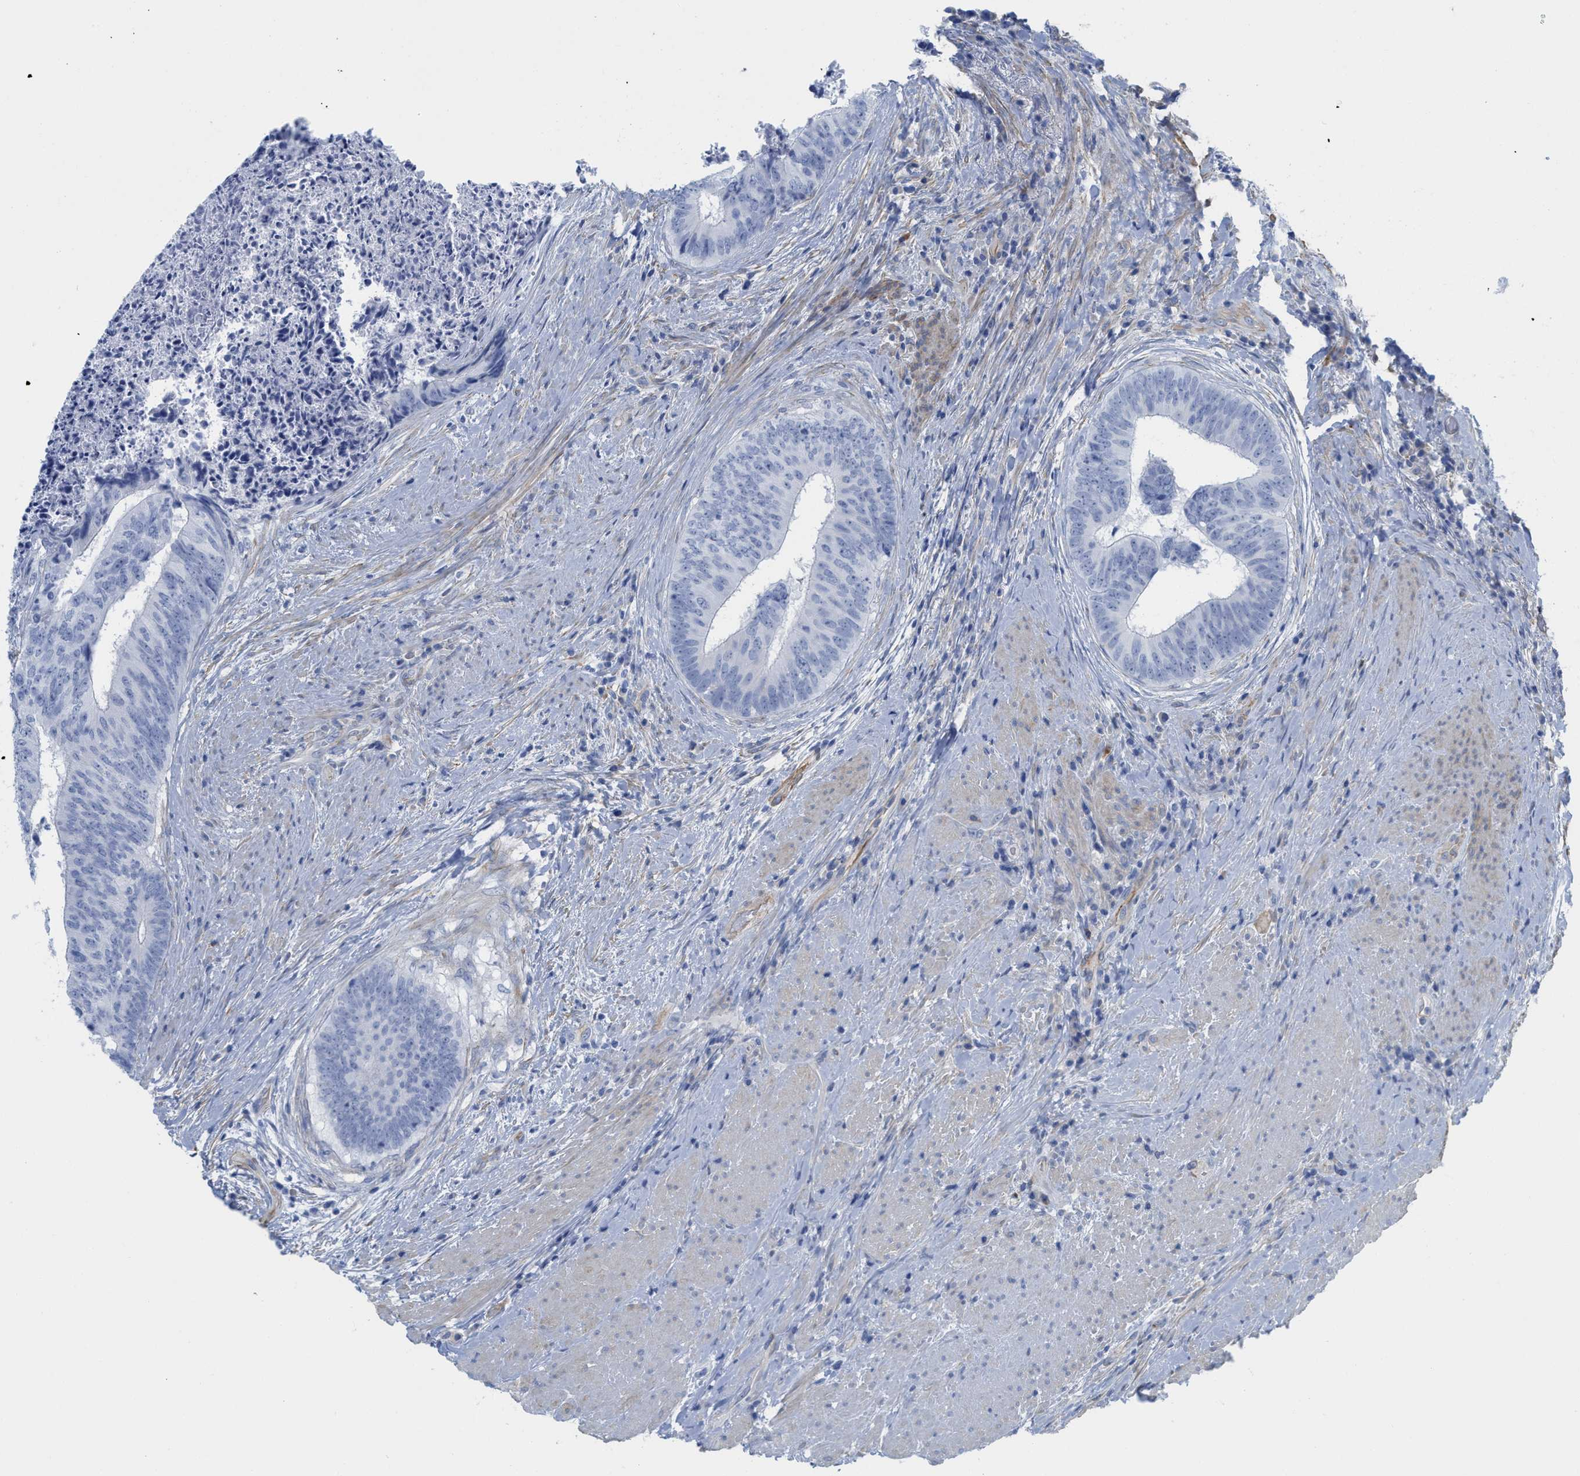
{"staining": {"intensity": "negative", "quantity": "none", "location": "none"}, "tissue": "colorectal cancer", "cell_type": "Tumor cells", "image_type": "cancer", "snomed": [{"axis": "morphology", "description": "Adenocarcinoma, NOS"}, {"axis": "topography", "description": "Rectum"}], "caption": "The image demonstrates no significant staining in tumor cells of colorectal adenocarcinoma. (Stains: DAB (3,3'-diaminobenzidine) IHC with hematoxylin counter stain, Microscopy: brightfield microscopy at high magnification).", "gene": "TUB", "patient": {"sex": "male", "age": 72}}